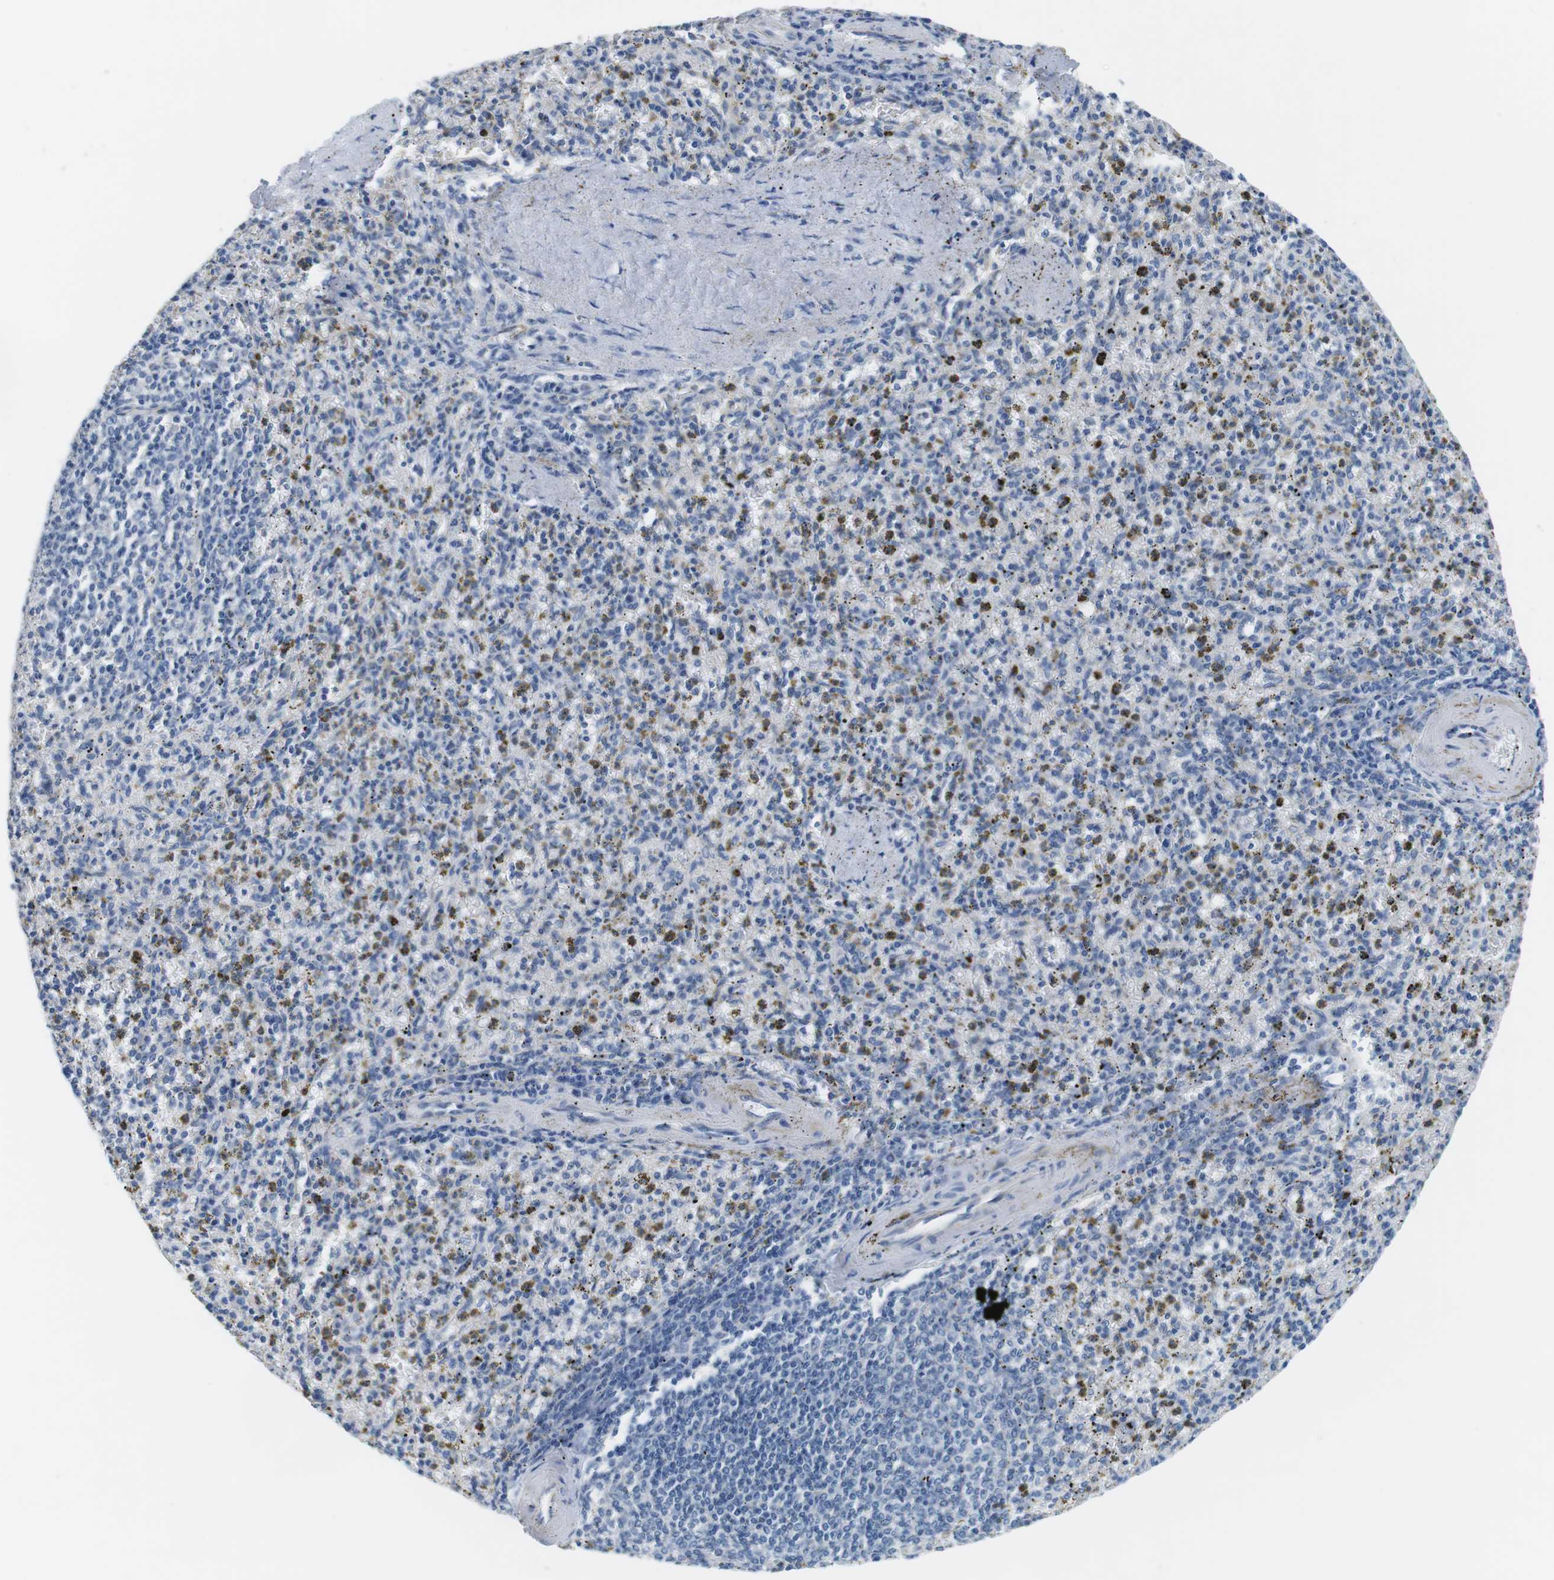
{"staining": {"intensity": "negative", "quantity": "none", "location": "none"}, "tissue": "spleen", "cell_type": "Cells in red pulp", "image_type": "normal", "snomed": [{"axis": "morphology", "description": "Normal tissue, NOS"}, {"axis": "topography", "description": "Spleen"}], "caption": "This is a image of IHC staining of normal spleen, which shows no staining in cells in red pulp.", "gene": "SLC6A6", "patient": {"sex": "male", "age": 72}}